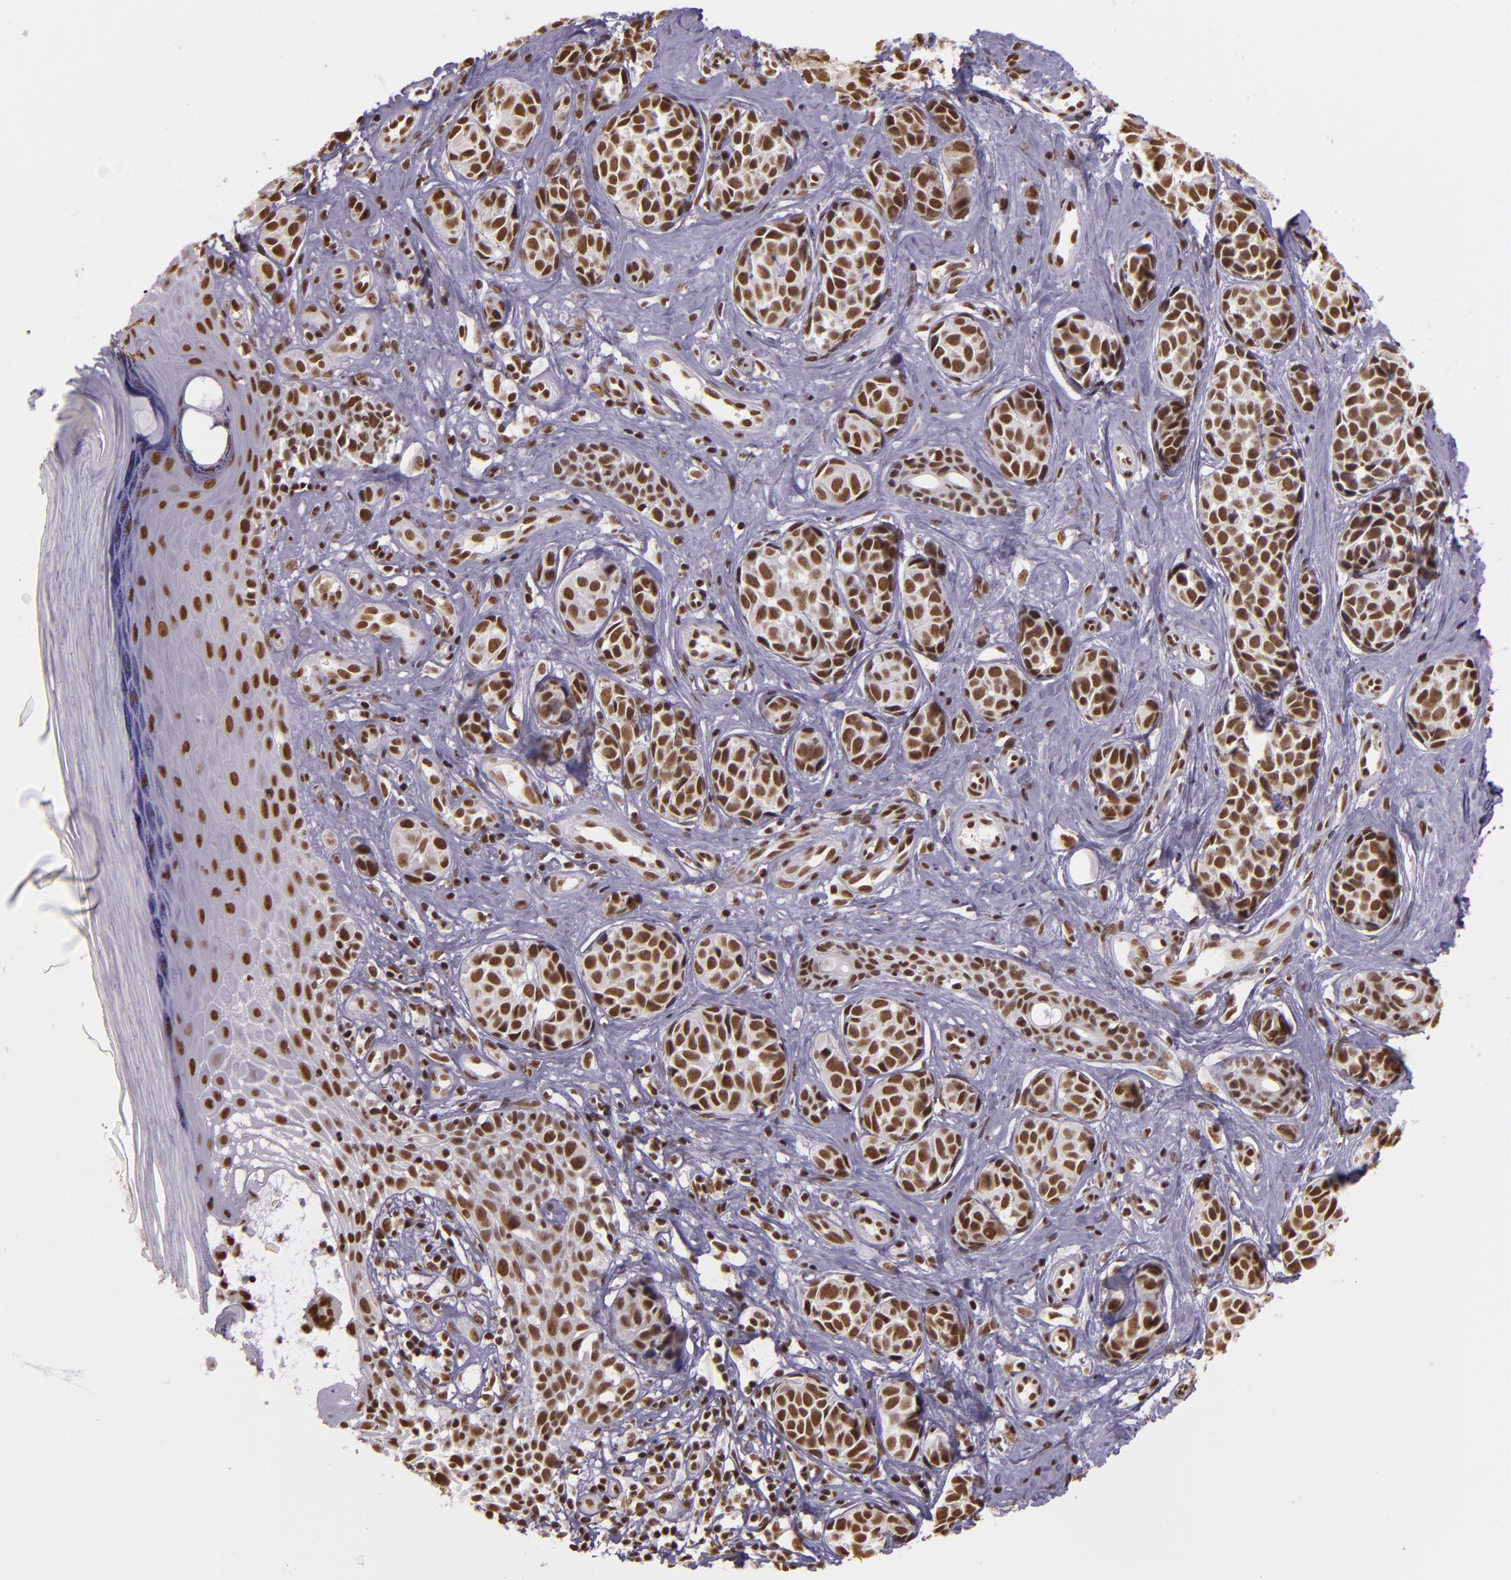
{"staining": {"intensity": "moderate", "quantity": ">75%", "location": "nuclear"}, "tissue": "melanoma", "cell_type": "Tumor cells", "image_type": "cancer", "snomed": [{"axis": "morphology", "description": "Malignant melanoma, NOS"}, {"axis": "topography", "description": "Skin"}], "caption": "This micrograph reveals immunohistochemistry staining of human malignant melanoma, with medium moderate nuclear positivity in approximately >75% of tumor cells.", "gene": "USF1", "patient": {"sex": "male", "age": 79}}